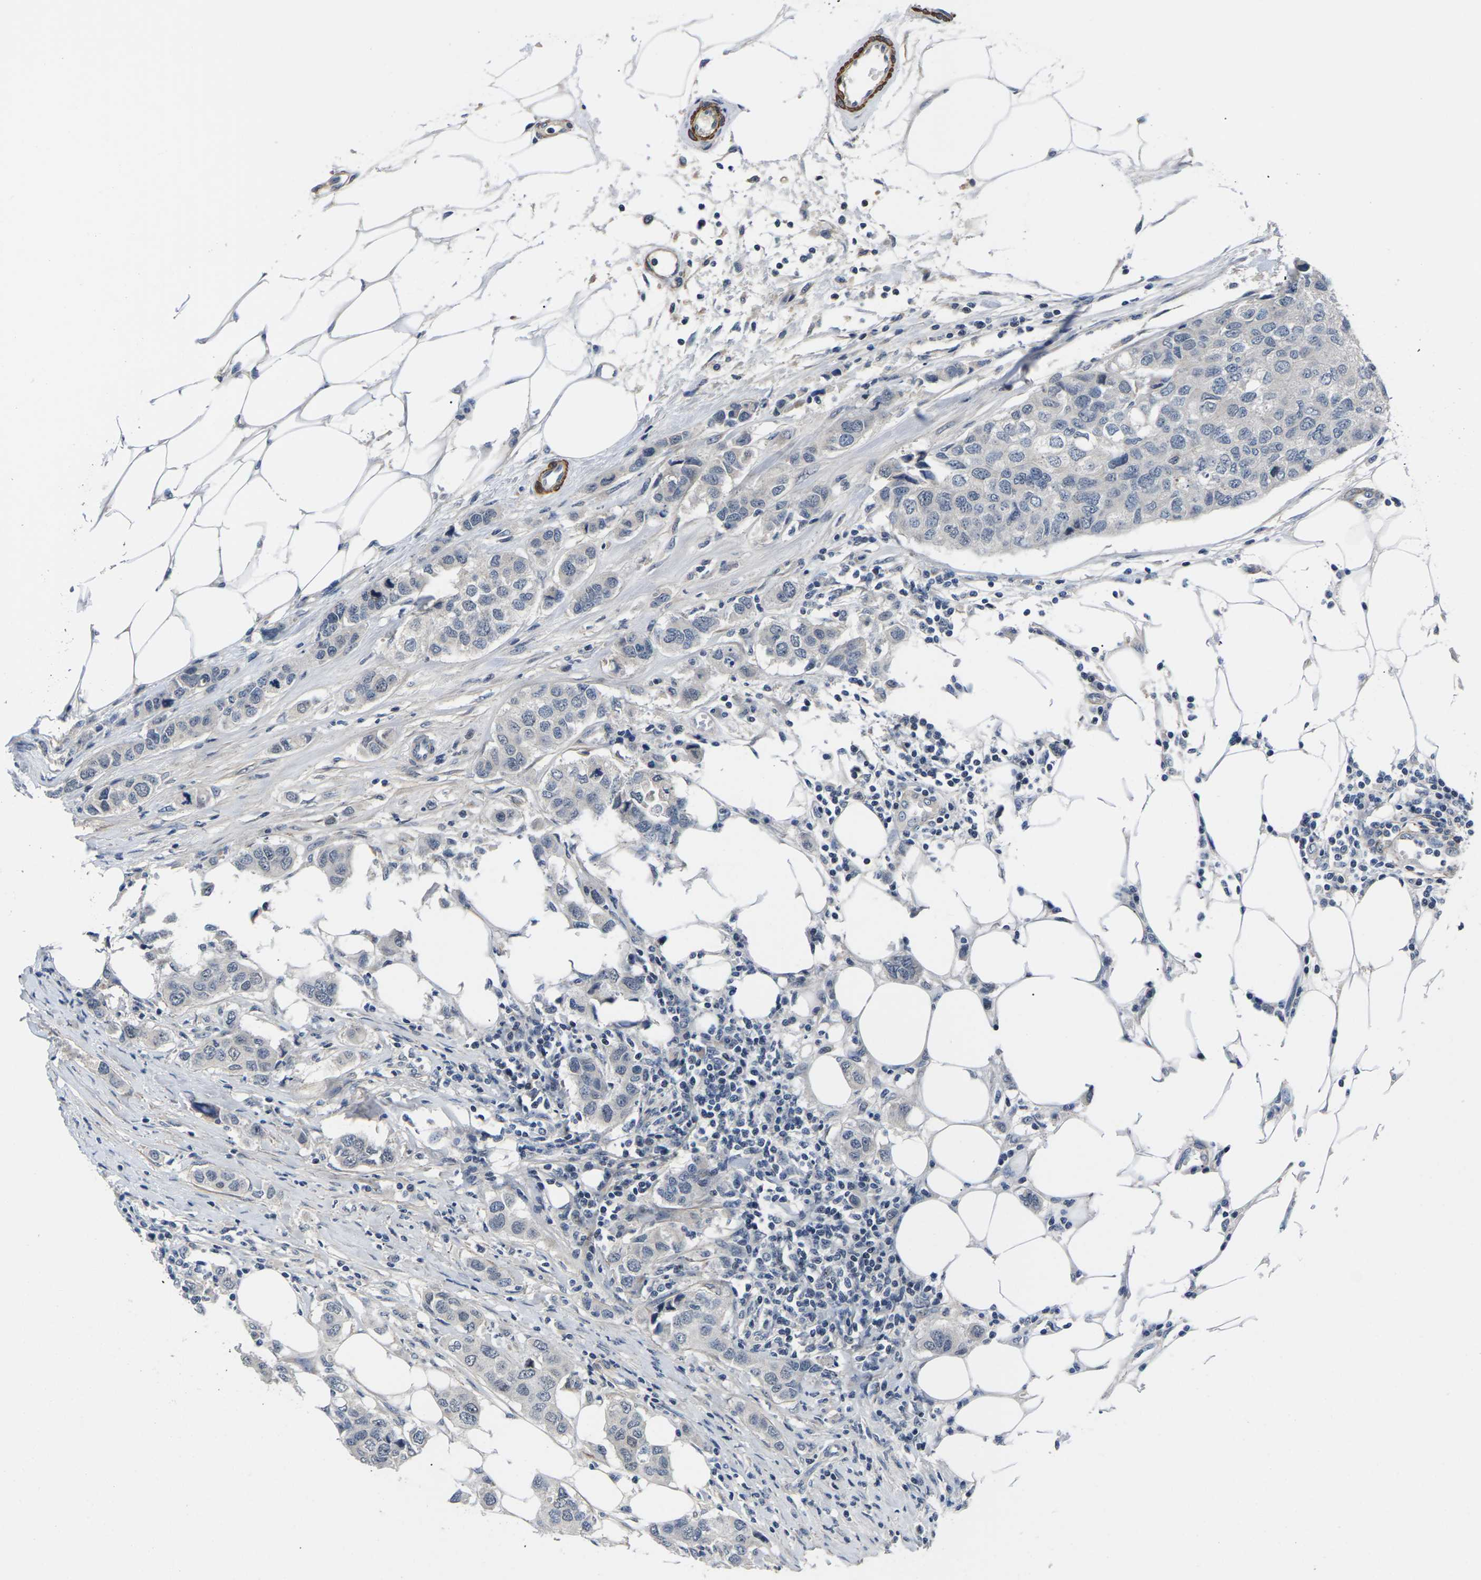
{"staining": {"intensity": "negative", "quantity": "none", "location": "none"}, "tissue": "breast cancer", "cell_type": "Tumor cells", "image_type": "cancer", "snomed": [{"axis": "morphology", "description": "Duct carcinoma"}, {"axis": "topography", "description": "Breast"}], "caption": "DAB (3,3'-diaminobenzidine) immunohistochemical staining of human invasive ductal carcinoma (breast) displays no significant positivity in tumor cells. (Stains: DAB immunohistochemistry with hematoxylin counter stain, Microscopy: brightfield microscopy at high magnification).", "gene": "ST6GAL2", "patient": {"sex": "female", "age": 50}}